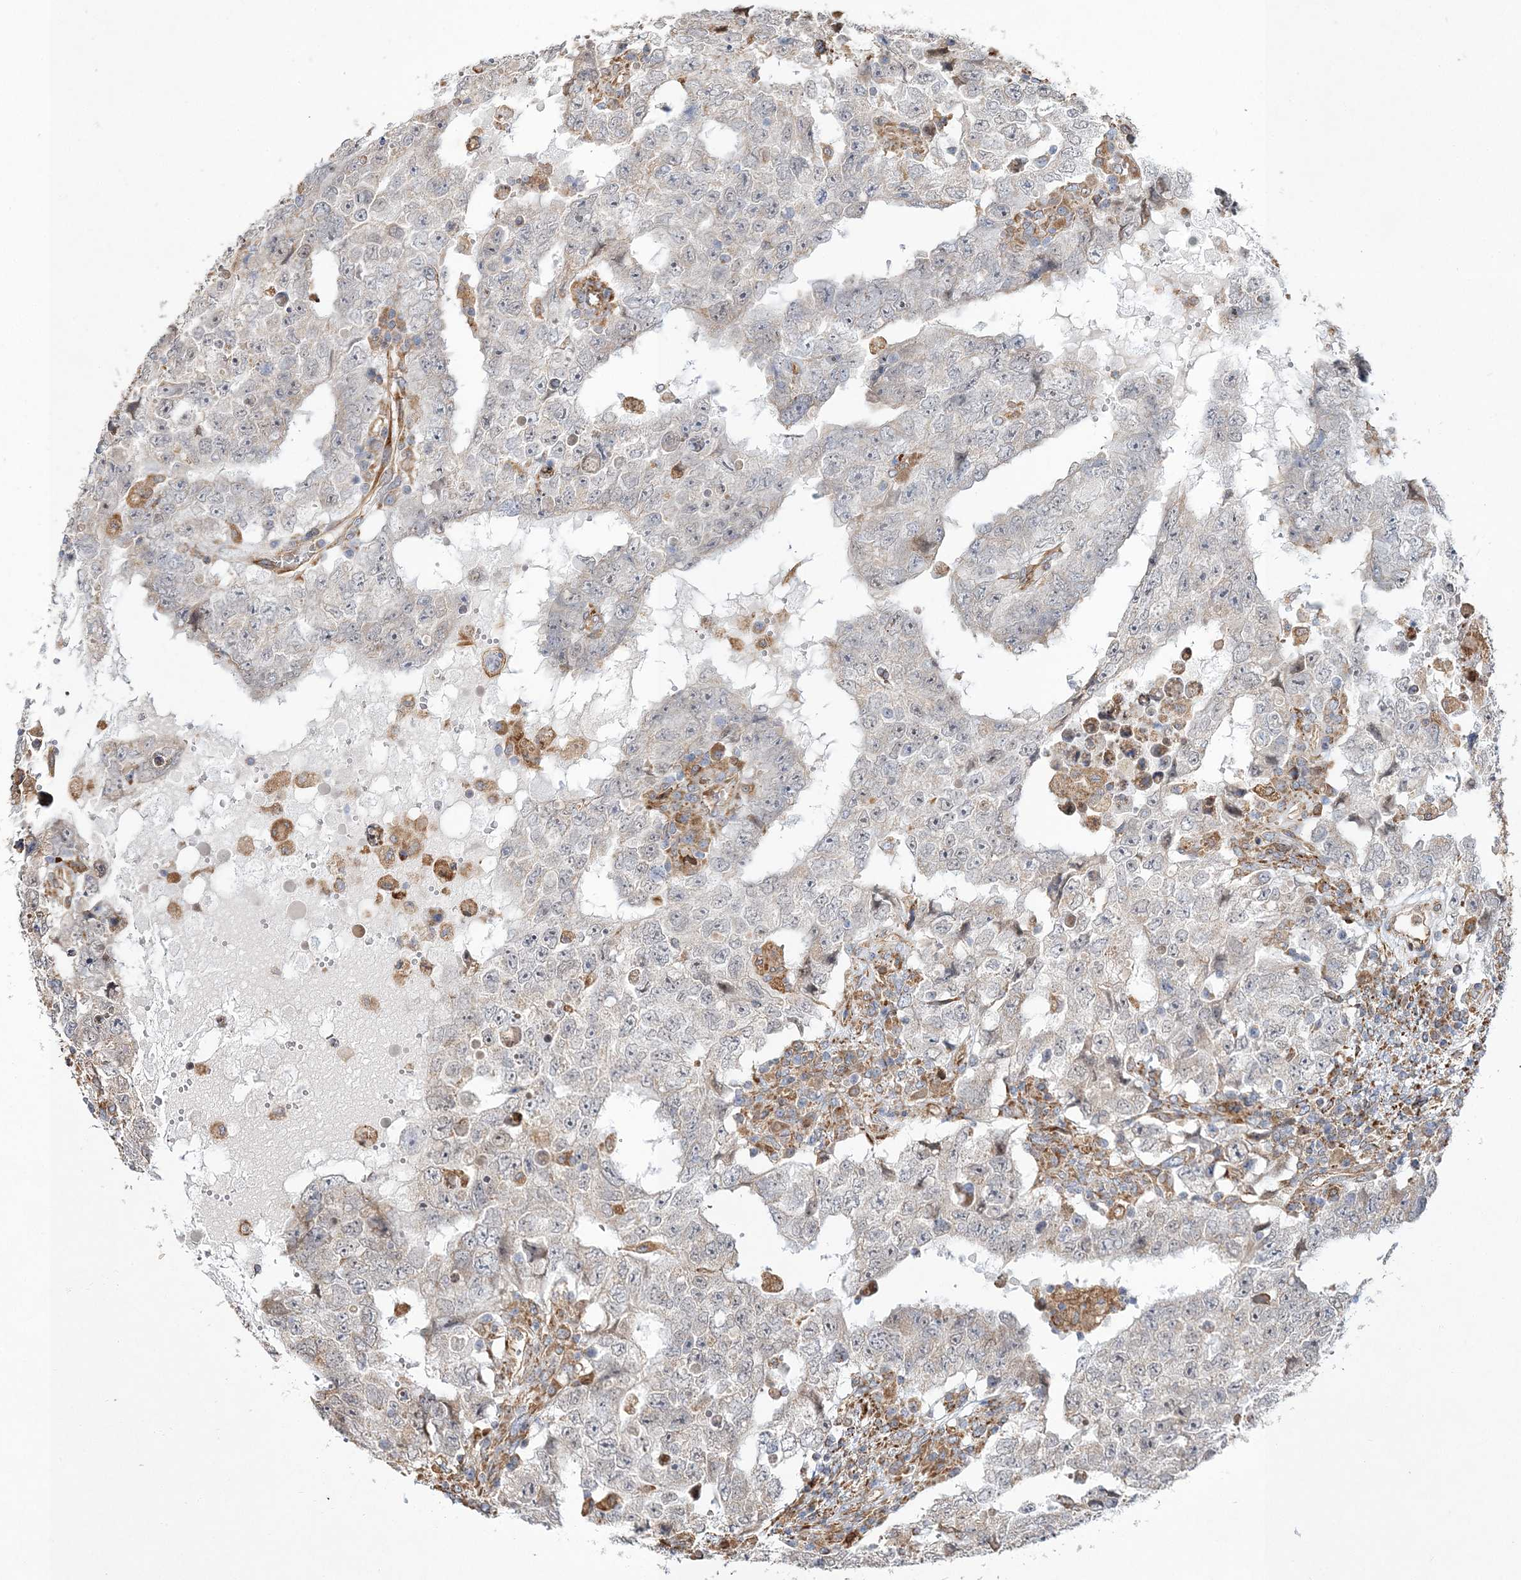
{"staining": {"intensity": "negative", "quantity": "none", "location": "none"}, "tissue": "testis cancer", "cell_type": "Tumor cells", "image_type": "cancer", "snomed": [{"axis": "morphology", "description": "Carcinoma, Embryonal, NOS"}, {"axis": "topography", "description": "Testis"}], "caption": "Tumor cells show no significant protein positivity in testis cancer.", "gene": "ZFYVE16", "patient": {"sex": "male", "age": 26}}